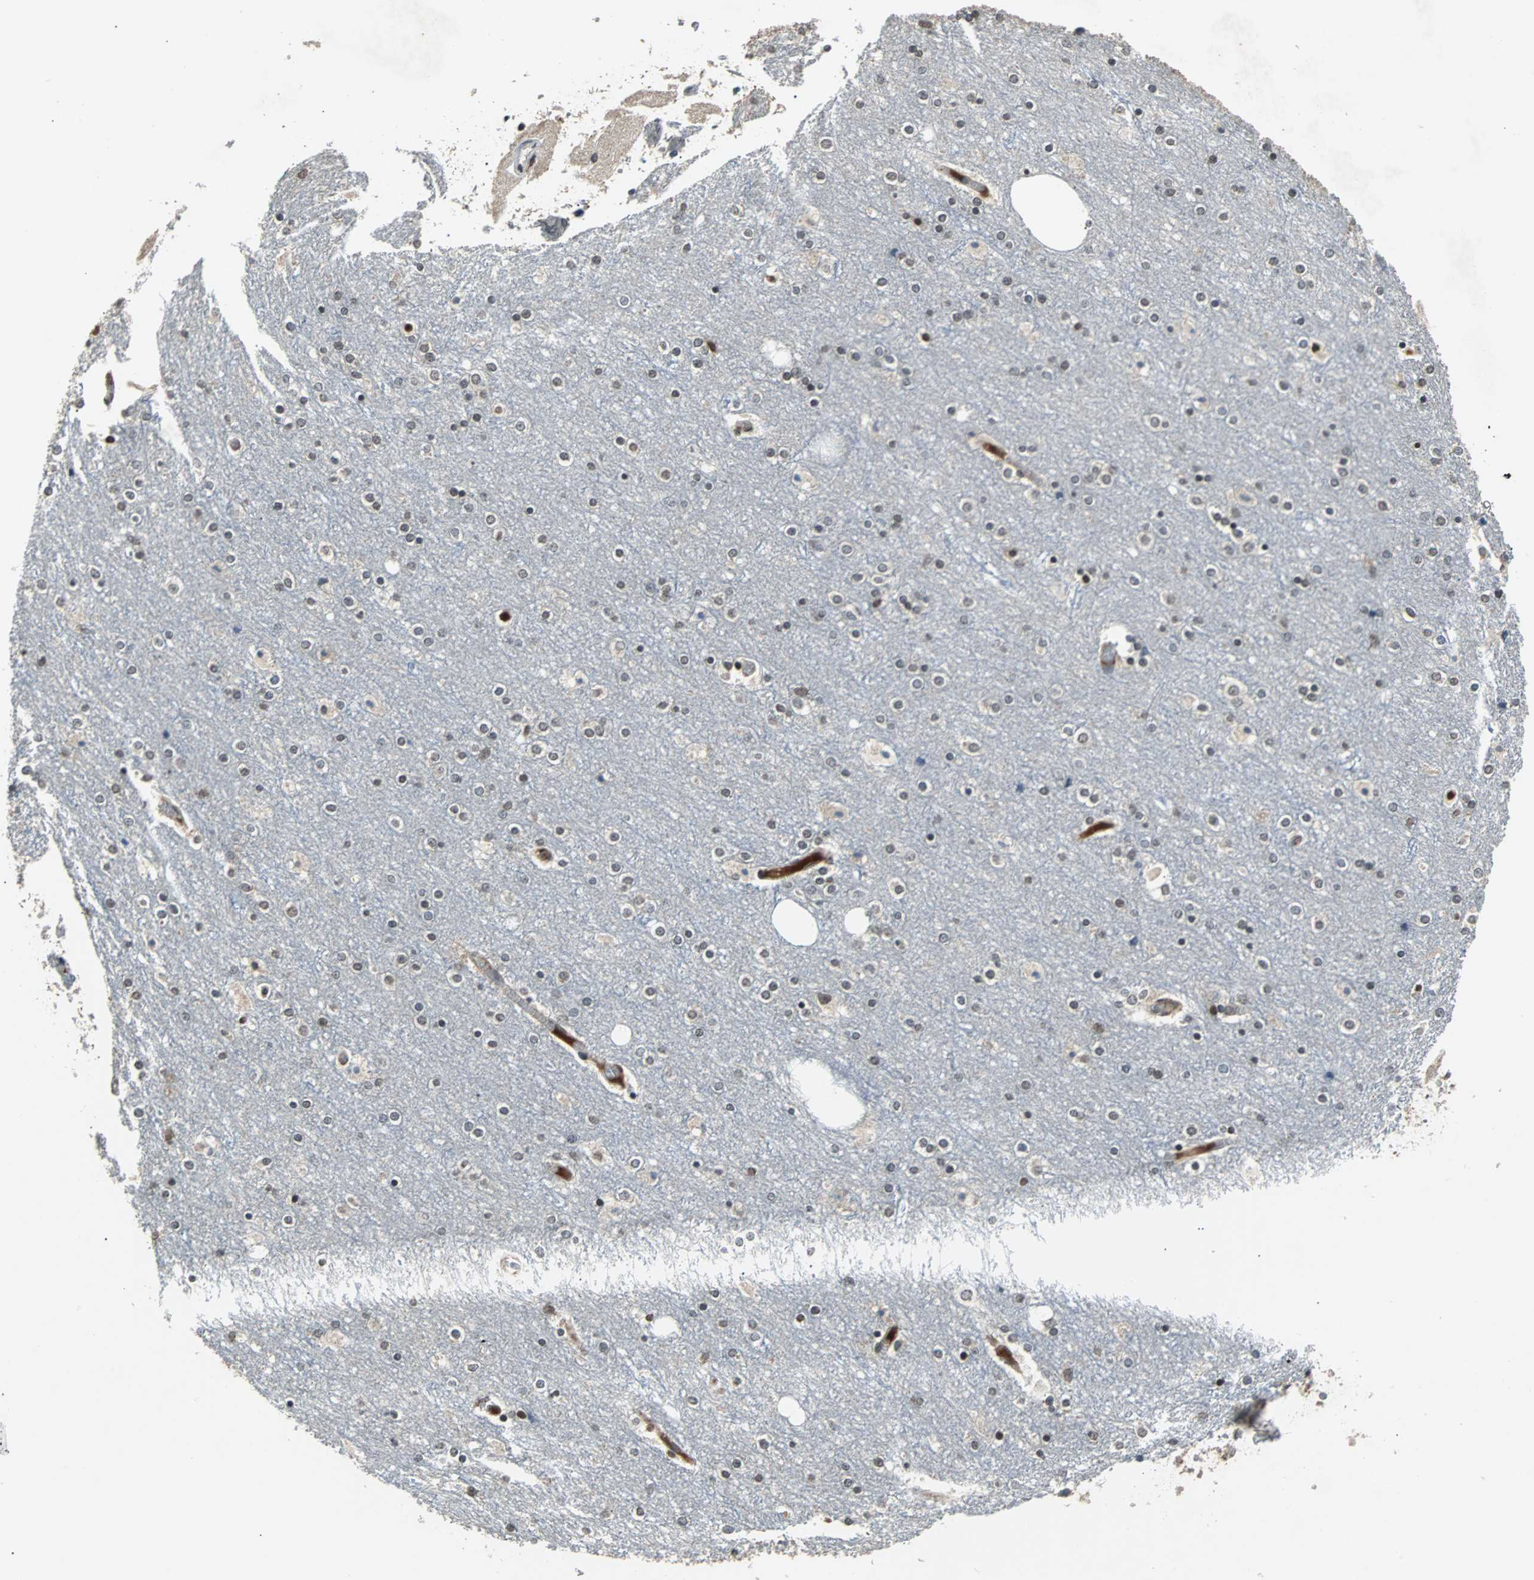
{"staining": {"intensity": "moderate", "quantity": ">75%", "location": "nuclear"}, "tissue": "cerebral cortex", "cell_type": "Endothelial cells", "image_type": "normal", "snomed": [{"axis": "morphology", "description": "Normal tissue, NOS"}, {"axis": "topography", "description": "Cerebral cortex"}], "caption": "Immunohistochemical staining of benign cerebral cortex displays moderate nuclear protein expression in about >75% of endothelial cells.", "gene": "PHC1", "patient": {"sex": "female", "age": 54}}